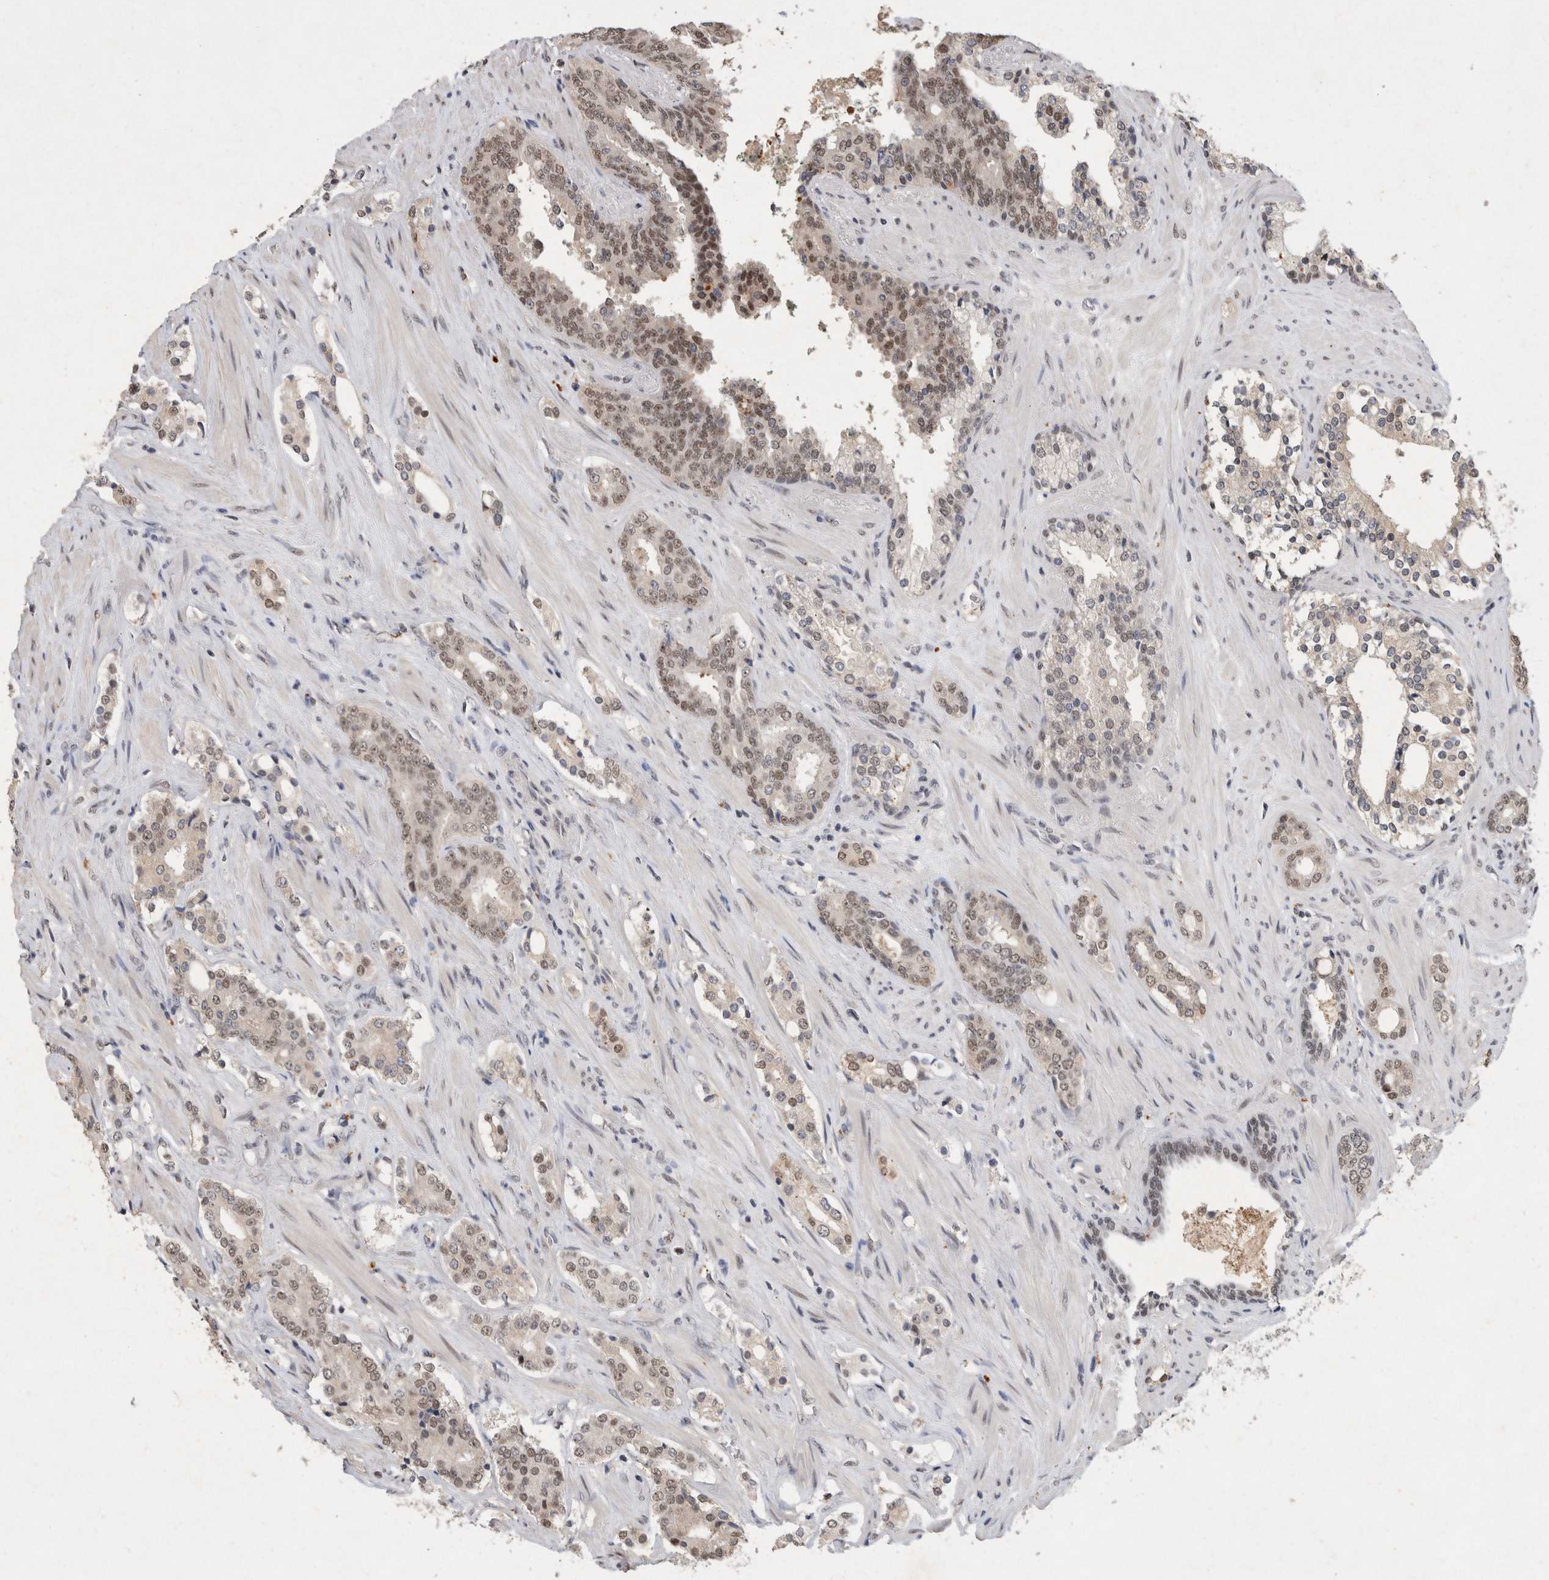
{"staining": {"intensity": "weak", "quantity": "25%-75%", "location": "nuclear"}, "tissue": "prostate cancer", "cell_type": "Tumor cells", "image_type": "cancer", "snomed": [{"axis": "morphology", "description": "Adenocarcinoma, High grade"}, {"axis": "topography", "description": "Prostate"}], "caption": "A low amount of weak nuclear positivity is seen in approximately 25%-75% of tumor cells in prostate adenocarcinoma (high-grade) tissue.", "gene": "XRCC5", "patient": {"sex": "male", "age": 71}}